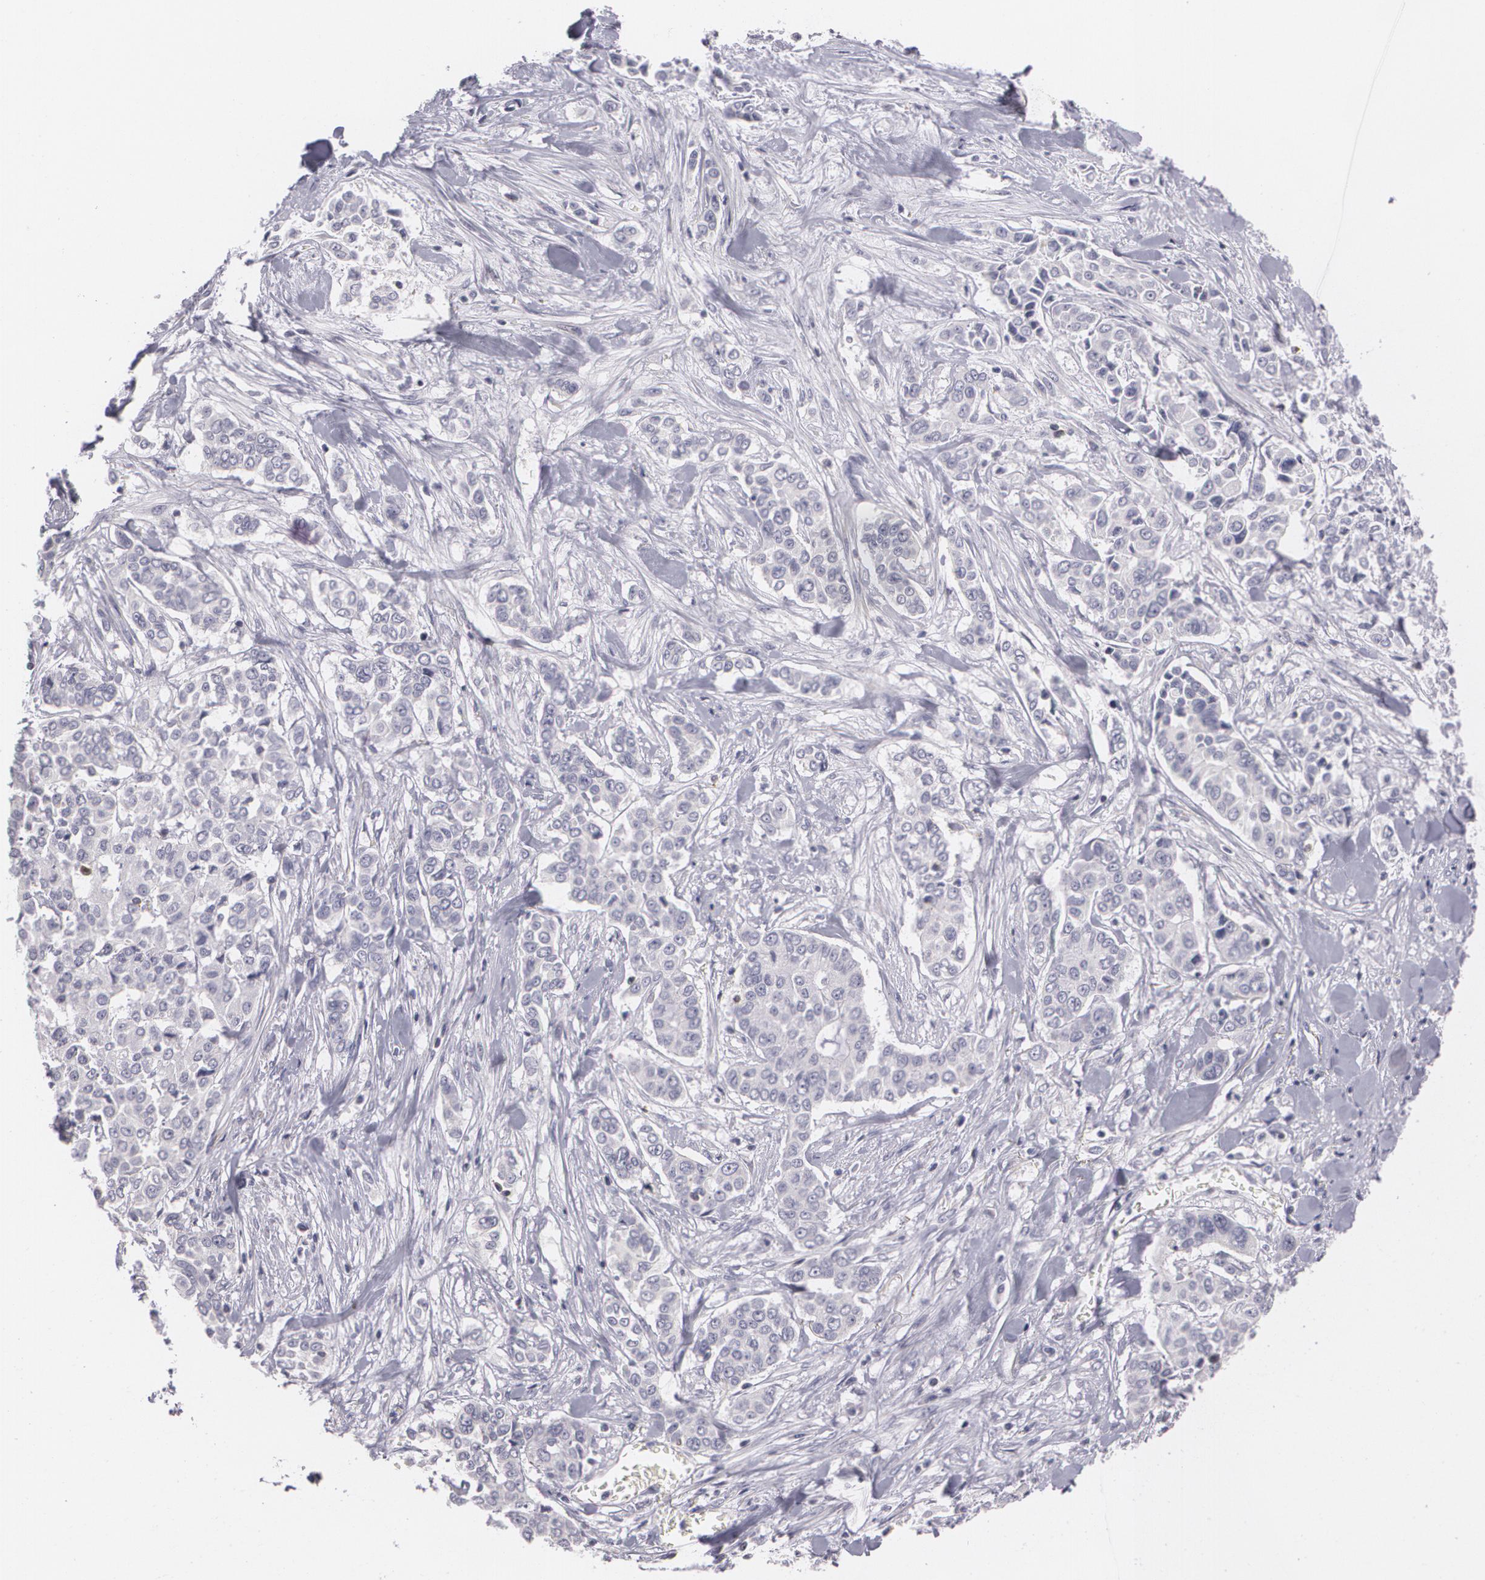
{"staining": {"intensity": "negative", "quantity": "none", "location": "none"}, "tissue": "pancreatic cancer", "cell_type": "Tumor cells", "image_type": "cancer", "snomed": [{"axis": "morphology", "description": "Adenocarcinoma, NOS"}, {"axis": "topography", "description": "Pancreas"}], "caption": "Photomicrograph shows no significant protein expression in tumor cells of pancreatic cancer (adenocarcinoma). (DAB (3,3'-diaminobenzidine) immunohistochemistry with hematoxylin counter stain).", "gene": "ZBTB16", "patient": {"sex": "female", "age": 52}}